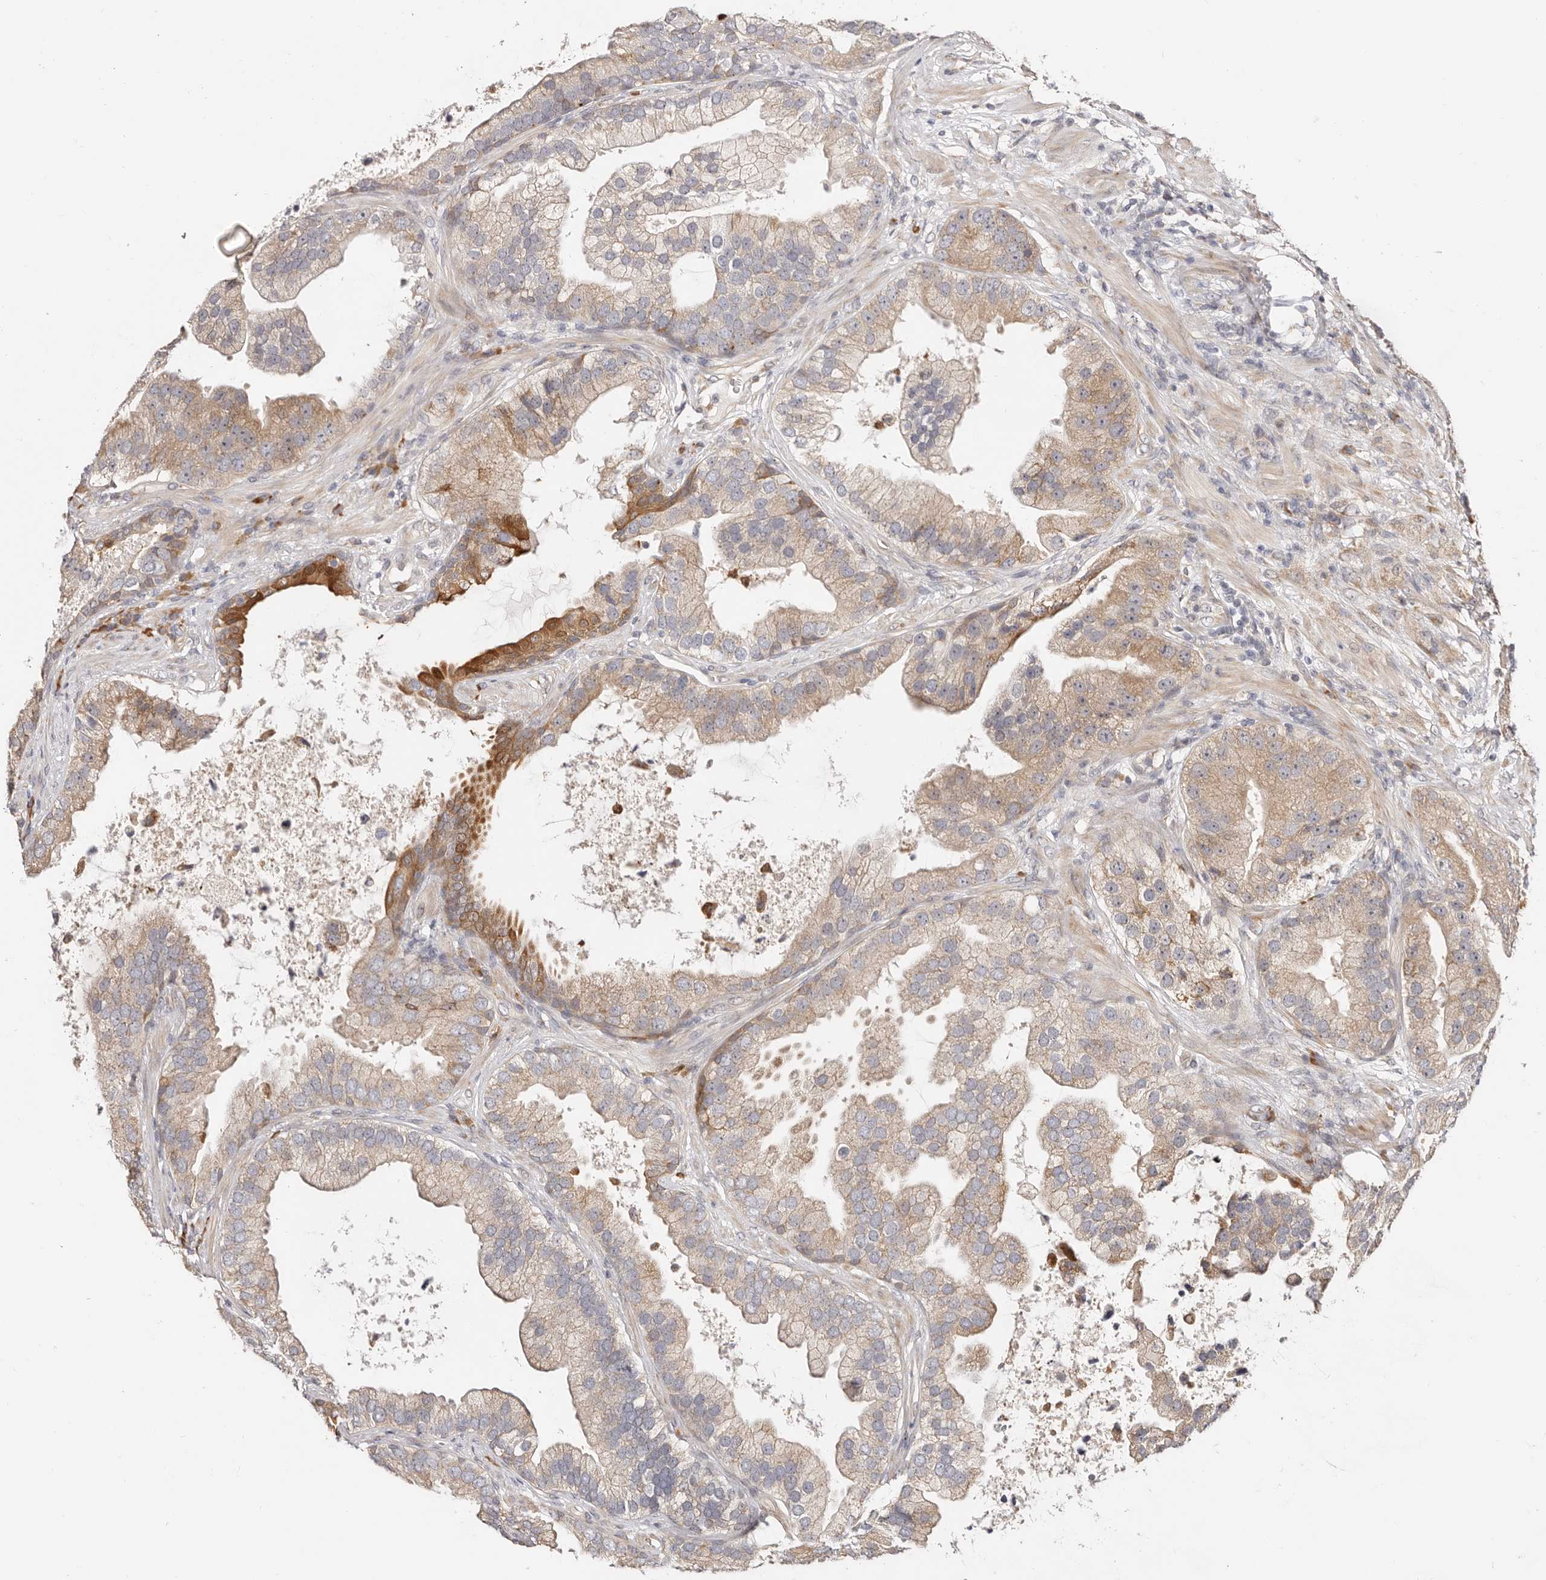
{"staining": {"intensity": "strong", "quantity": "<25%", "location": "cytoplasmic/membranous"}, "tissue": "prostate cancer", "cell_type": "Tumor cells", "image_type": "cancer", "snomed": [{"axis": "morphology", "description": "Adenocarcinoma, High grade"}, {"axis": "topography", "description": "Prostate"}], "caption": "Immunohistochemical staining of prostate cancer (adenocarcinoma (high-grade)) reveals medium levels of strong cytoplasmic/membranous protein staining in about <25% of tumor cells. Immunohistochemistry stains the protein of interest in brown and the nuclei are stained blue.", "gene": "BCL2L15", "patient": {"sex": "male", "age": 70}}